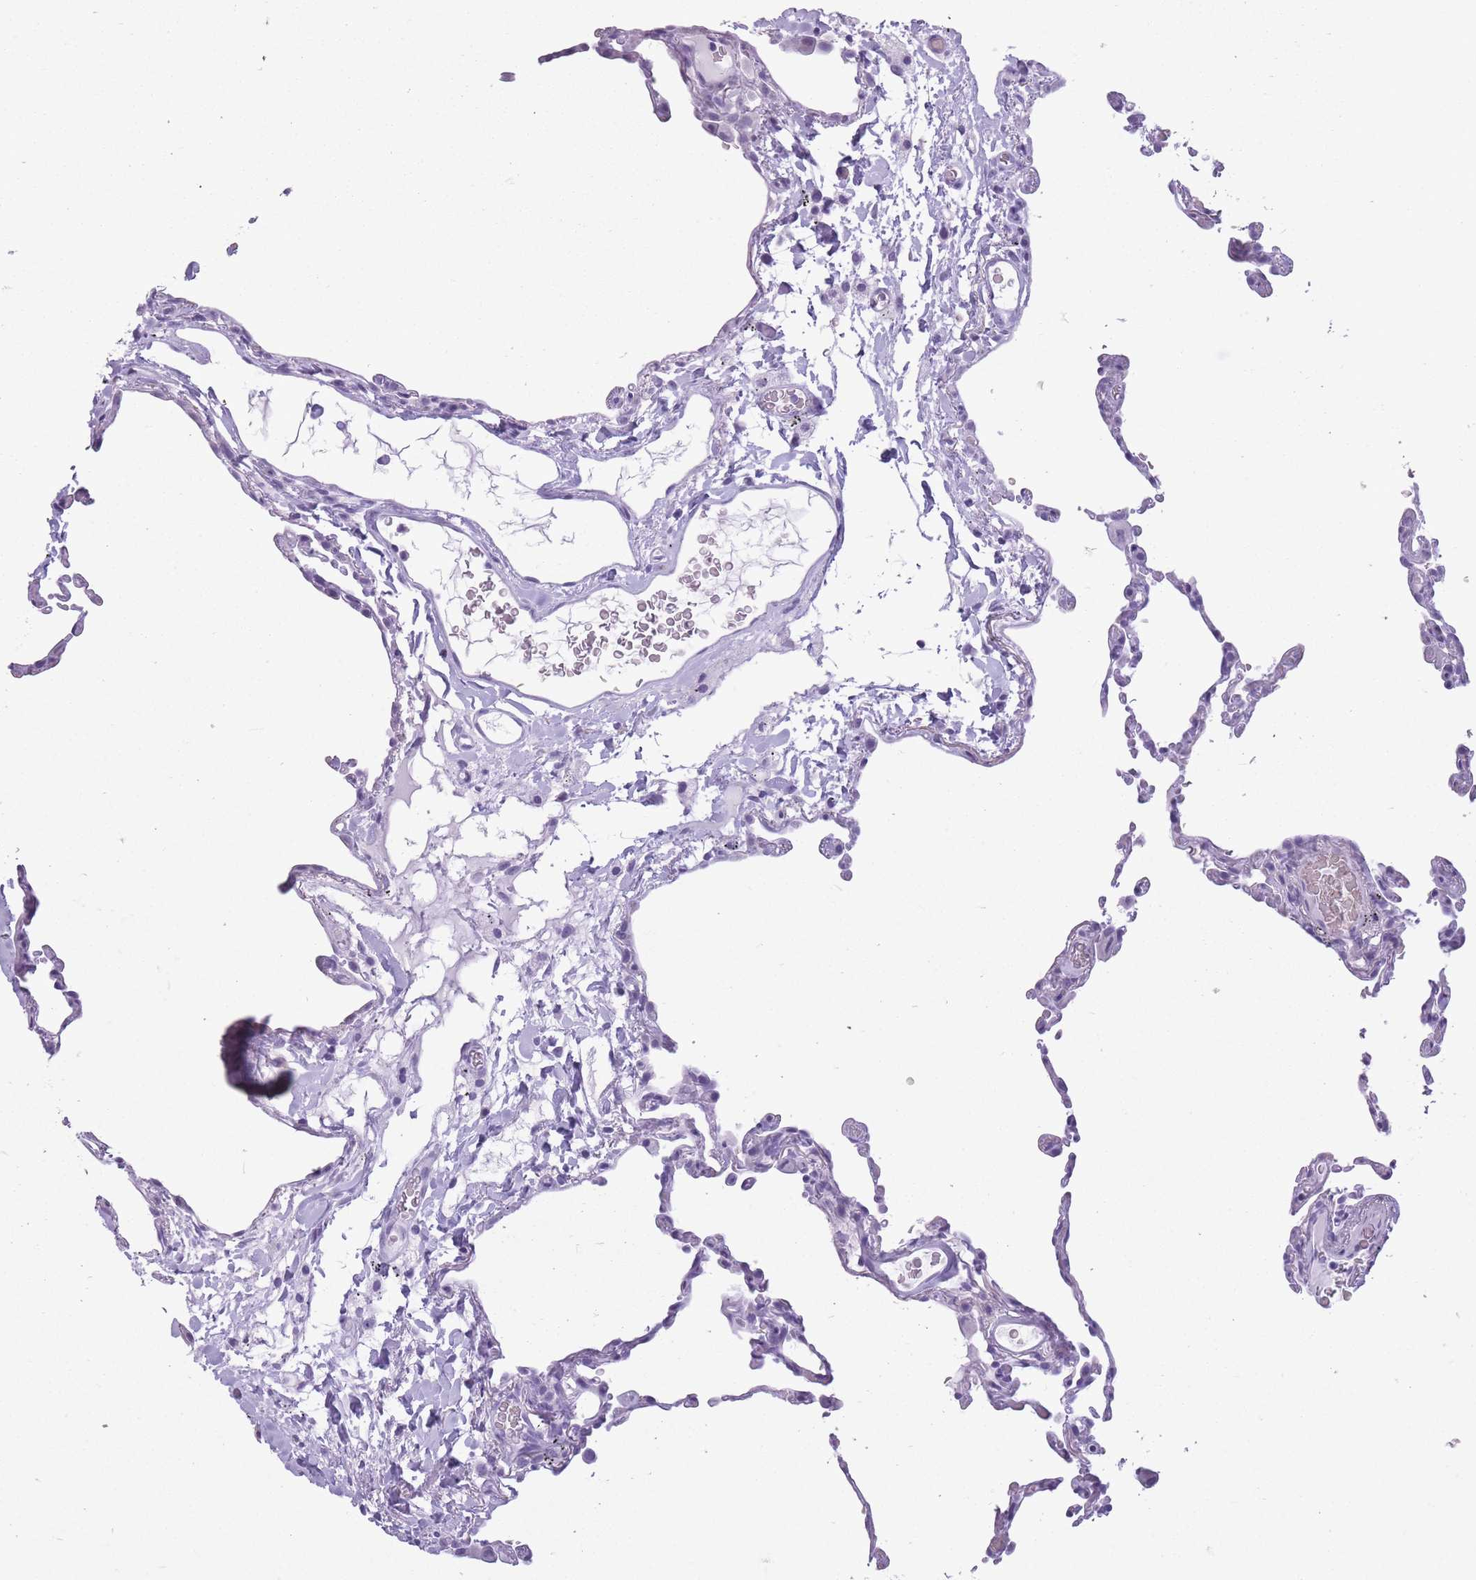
{"staining": {"intensity": "negative", "quantity": "none", "location": "none"}, "tissue": "lung", "cell_type": "Alveolar cells", "image_type": "normal", "snomed": [{"axis": "morphology", "description": "Normal tissue, NOS"}, {"axis": "topography", "description": "Lung"}], "caption": "Alveolar cells show no significant protein staining in normal lung. (DAB immunohistochemistry (IHC) with hematoxylin counter stain).", "gene": "OR7C1", "patient": {"sex": "female", "age": 57}}